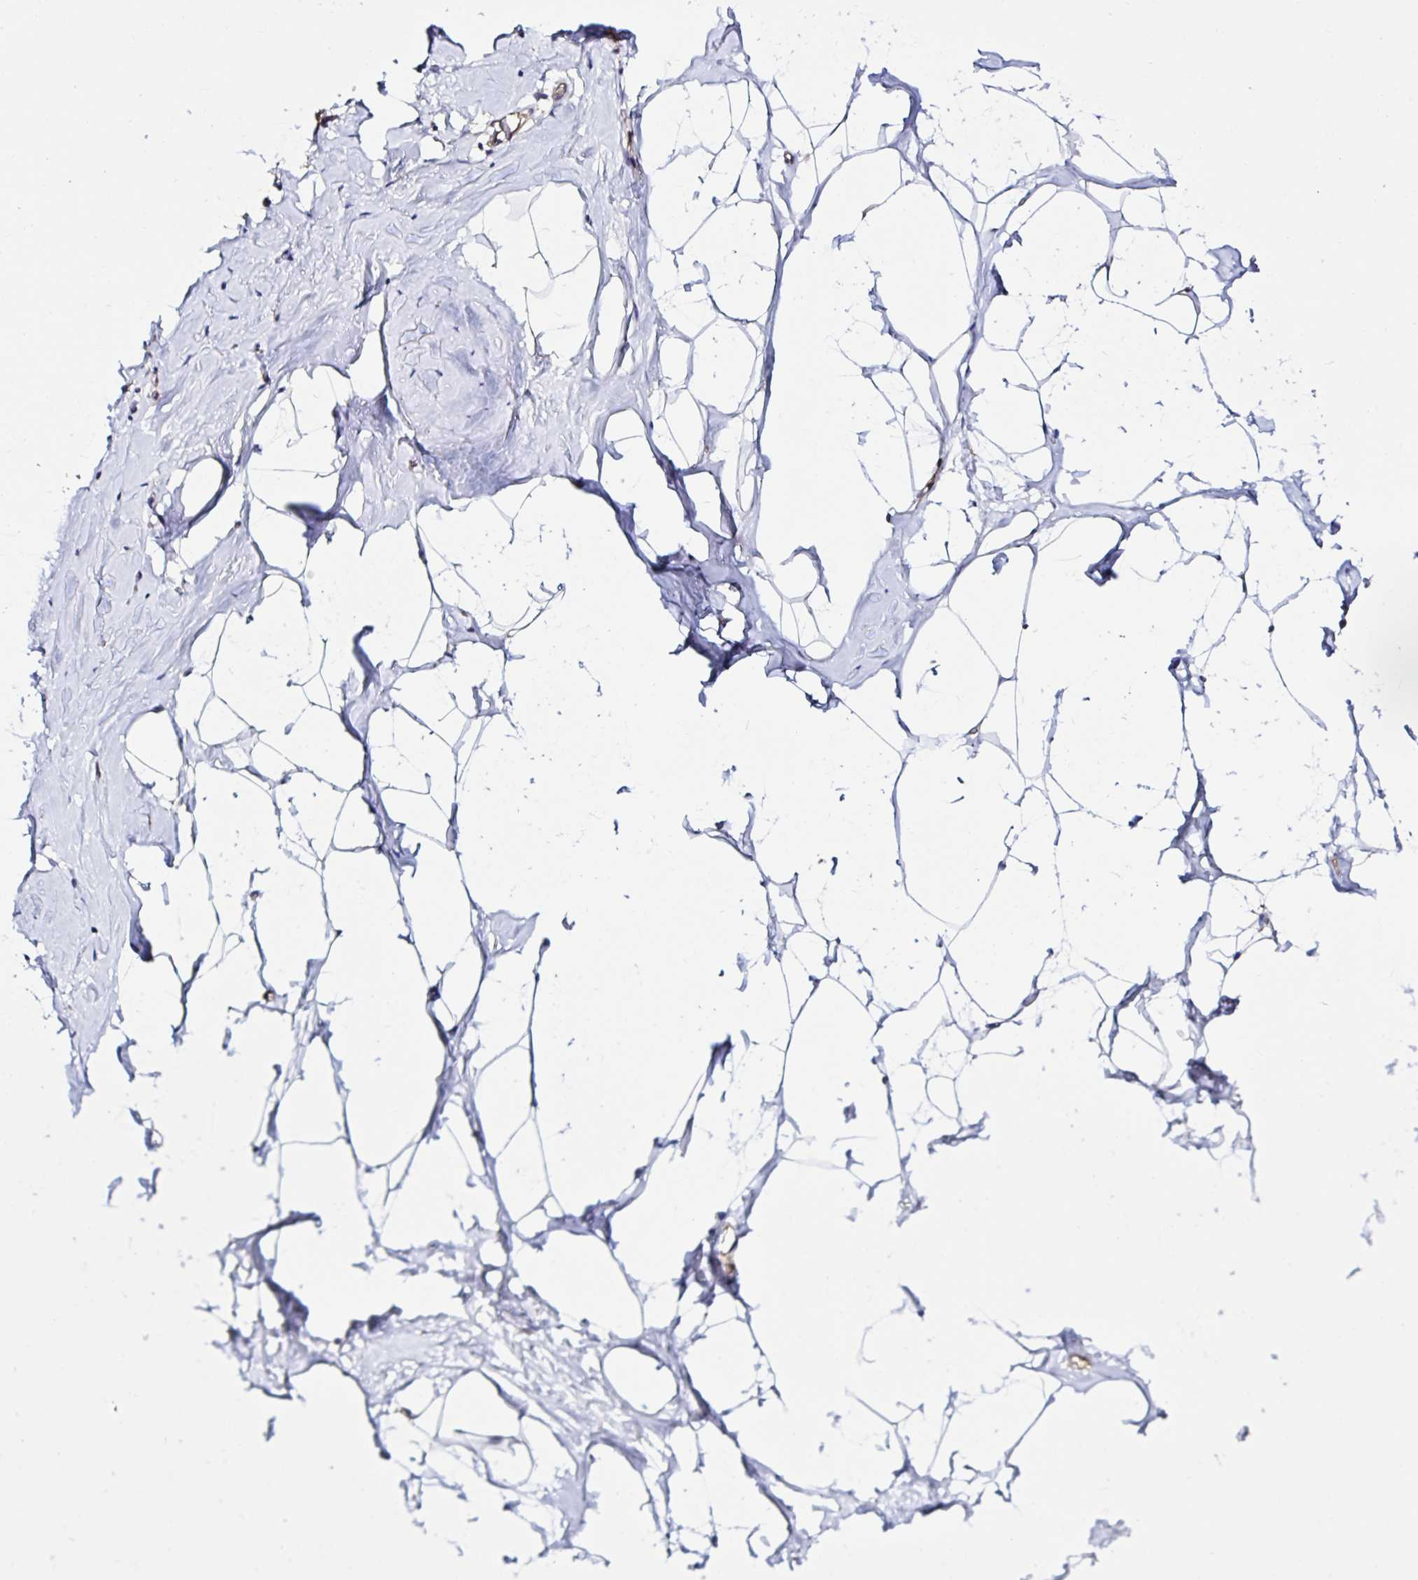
{"staining": {"intensity": "negative", "quantity": "none", "location": "none"}, "tissue": "breast", "cell_type": "Adipocytes", "image_type": "normal", "snomed": [{"axis": "morphology", "description": "Normal tissue, NOS"}, {"axis": "topography", "description": "Breast"}], "caption": "The histopathology image reveals no significant positivity in adipocytes of breast.", "gene": "RSRP1", "patient": {"sex": "female", "age": 32}}